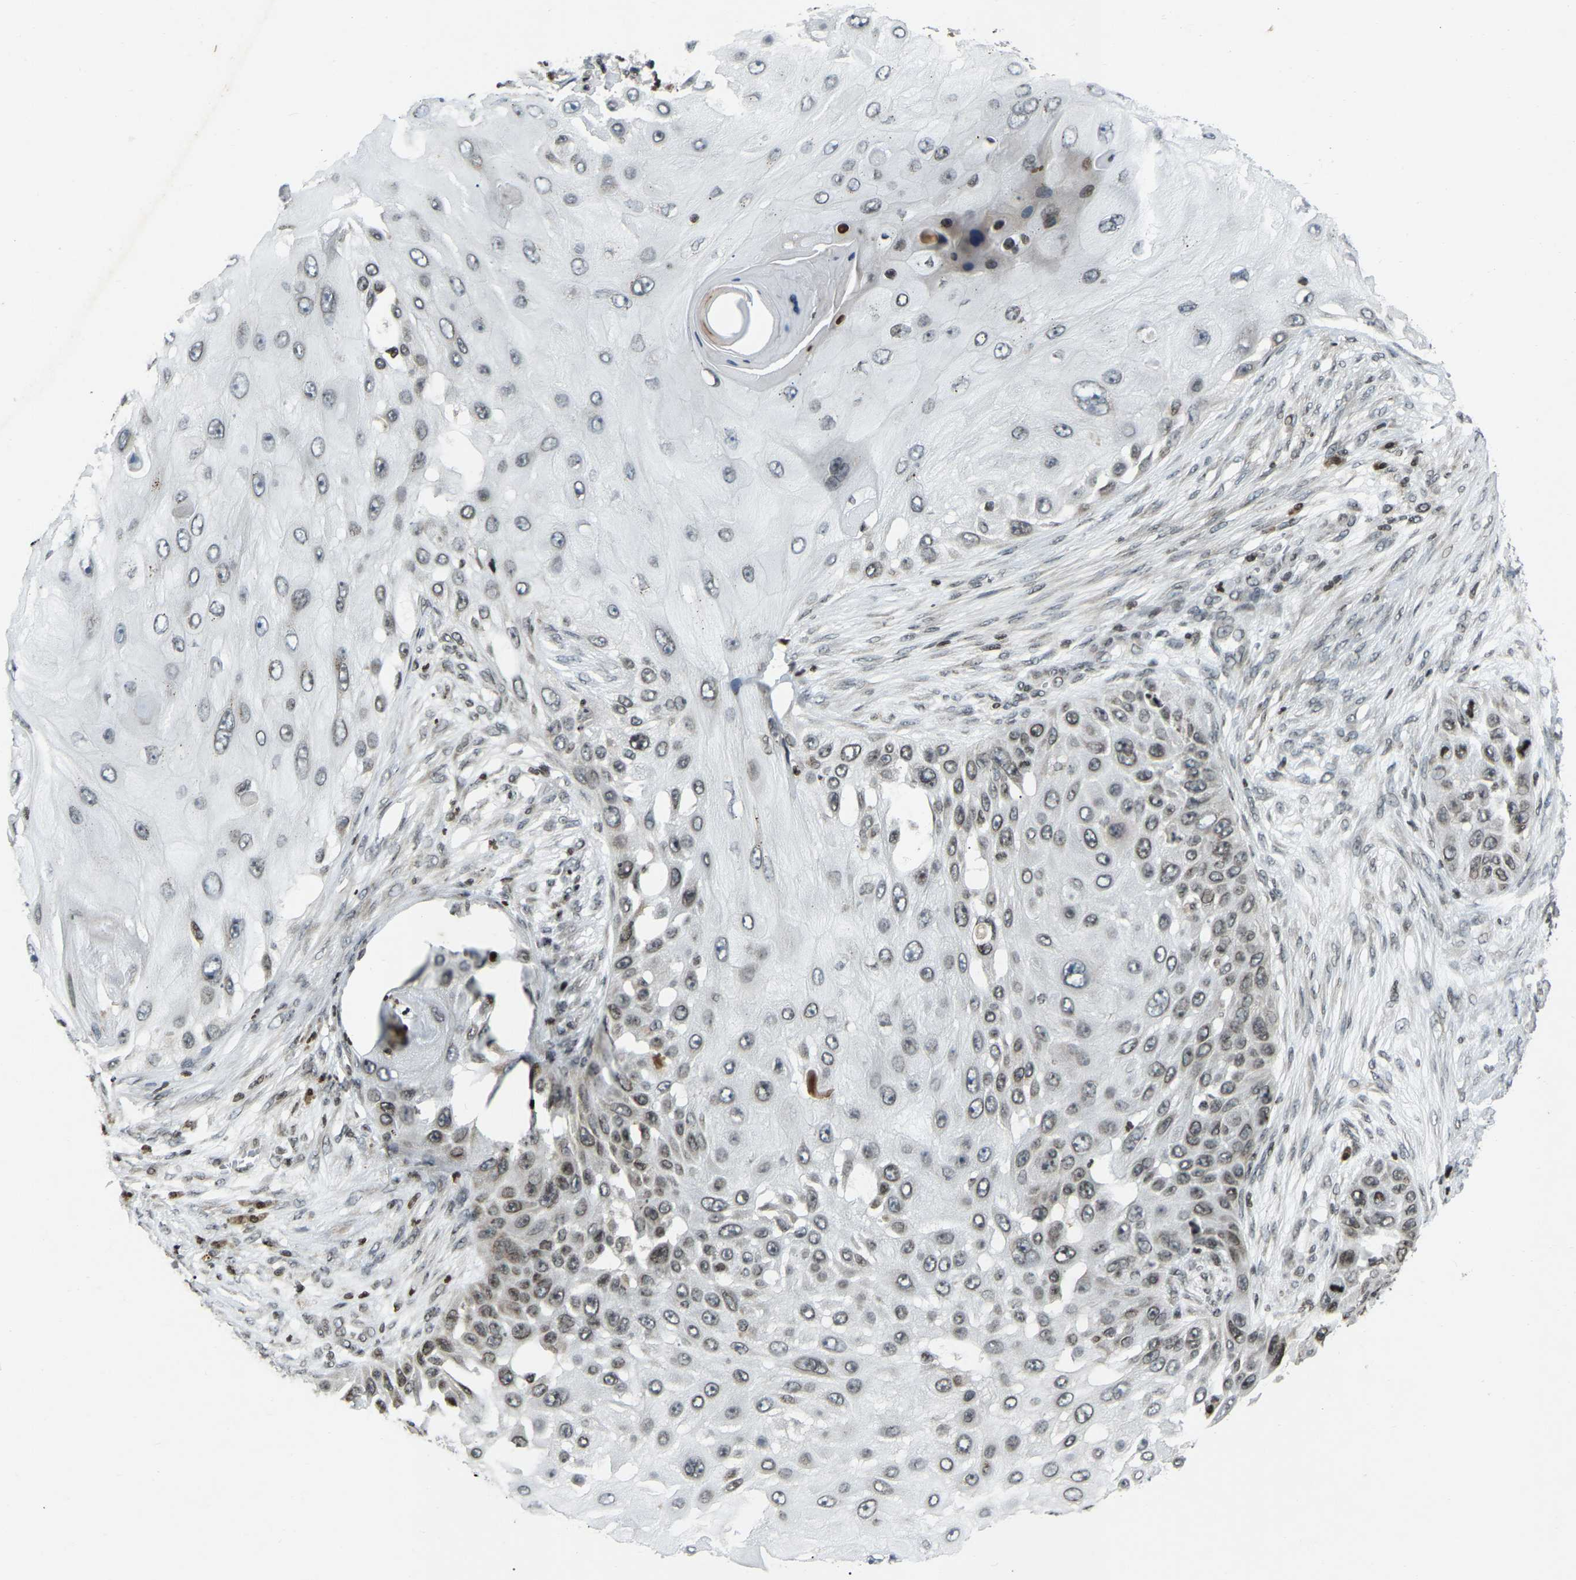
{"staining": {"intensity": "moderate", "quantity": "<25%", "location": "nuclear"}, "tissue": "skin cancer", "cell_type": "Tumor cells", "image_type": "cancer", "snomed": [{"axis": "morphology", "description": "Squamous cell carcinoma, NOS"}, {"axis": "topography", "description": "Skin"}], "caption": "Immunohistochemical staining of human squamous cell carcinoma (skin) displays low levels of moderate nuclear protein expression in approximately <25% of tumor cells. The staining was performed using DAB, with brown indicating positive protein expression. Nuclei are stained blue with hematoxylin.", "gene": "PARL", "patient": {"sex": "female", "age": 44}}